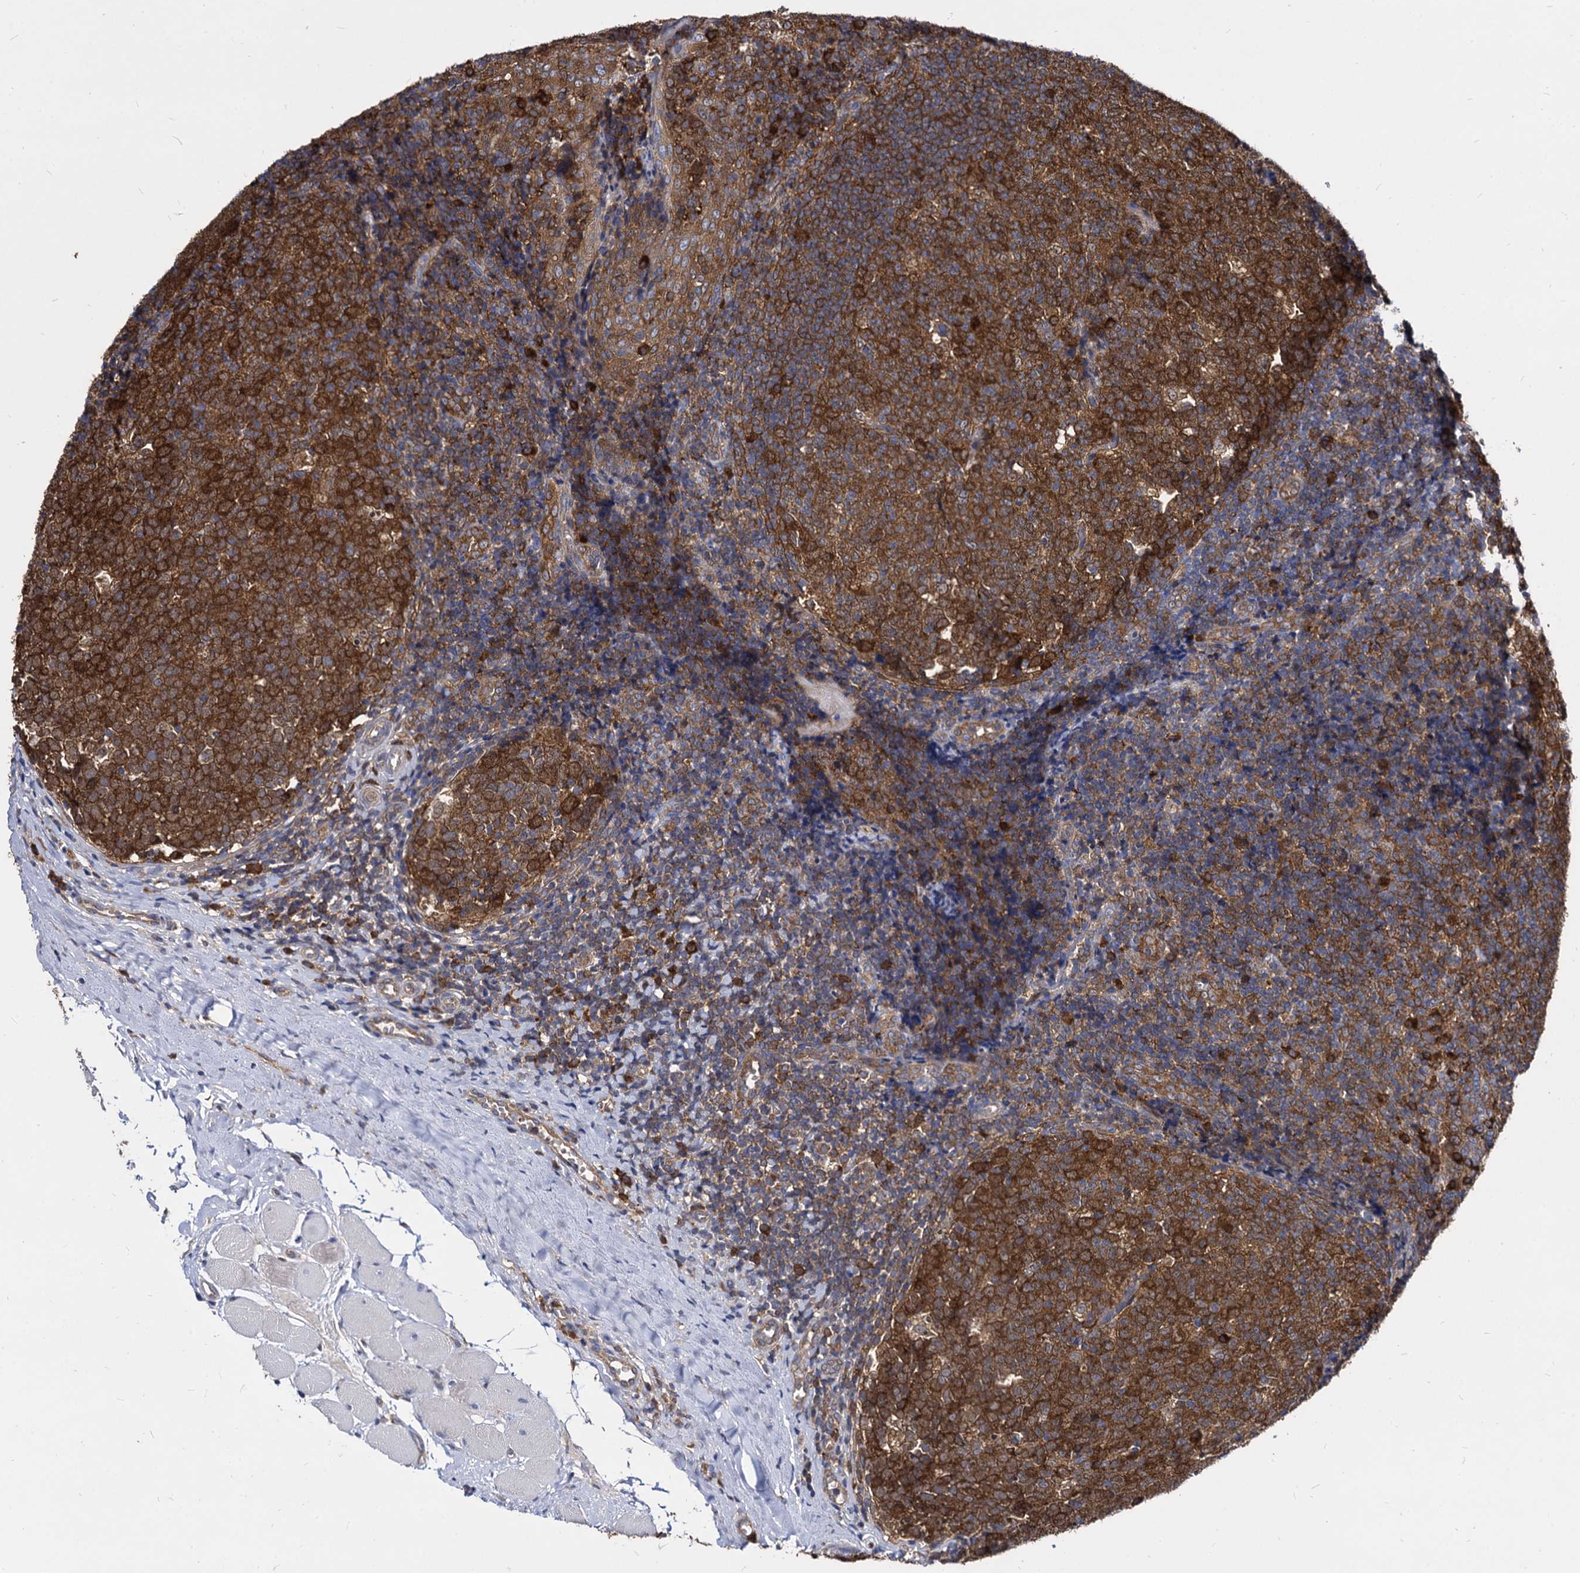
{"staining": {"intensity": "moderate", "quantity": ">75%", "location": "cytoplasmic/membranous"}, "tissue": "tonsil", "cell_type": "Germinal center cells", "image_type": "normal", "snomed": [{"axis": "morphology", "description": "Normal tissue, NOS"}, {"axis": "topography", "description": "Tonsil"}], "caption": "Immunohistochemistry micrograph of benign tonsil: tonsil stained using IHC exhibits medium levels of moderate protein expression localized specifically in the cytoplasmic/membranous of germinal center cells, appearing as a cytoplasmic/membranous brown color.", "gene": "NME1", "patient": {"sex": "female", "age": 19}}